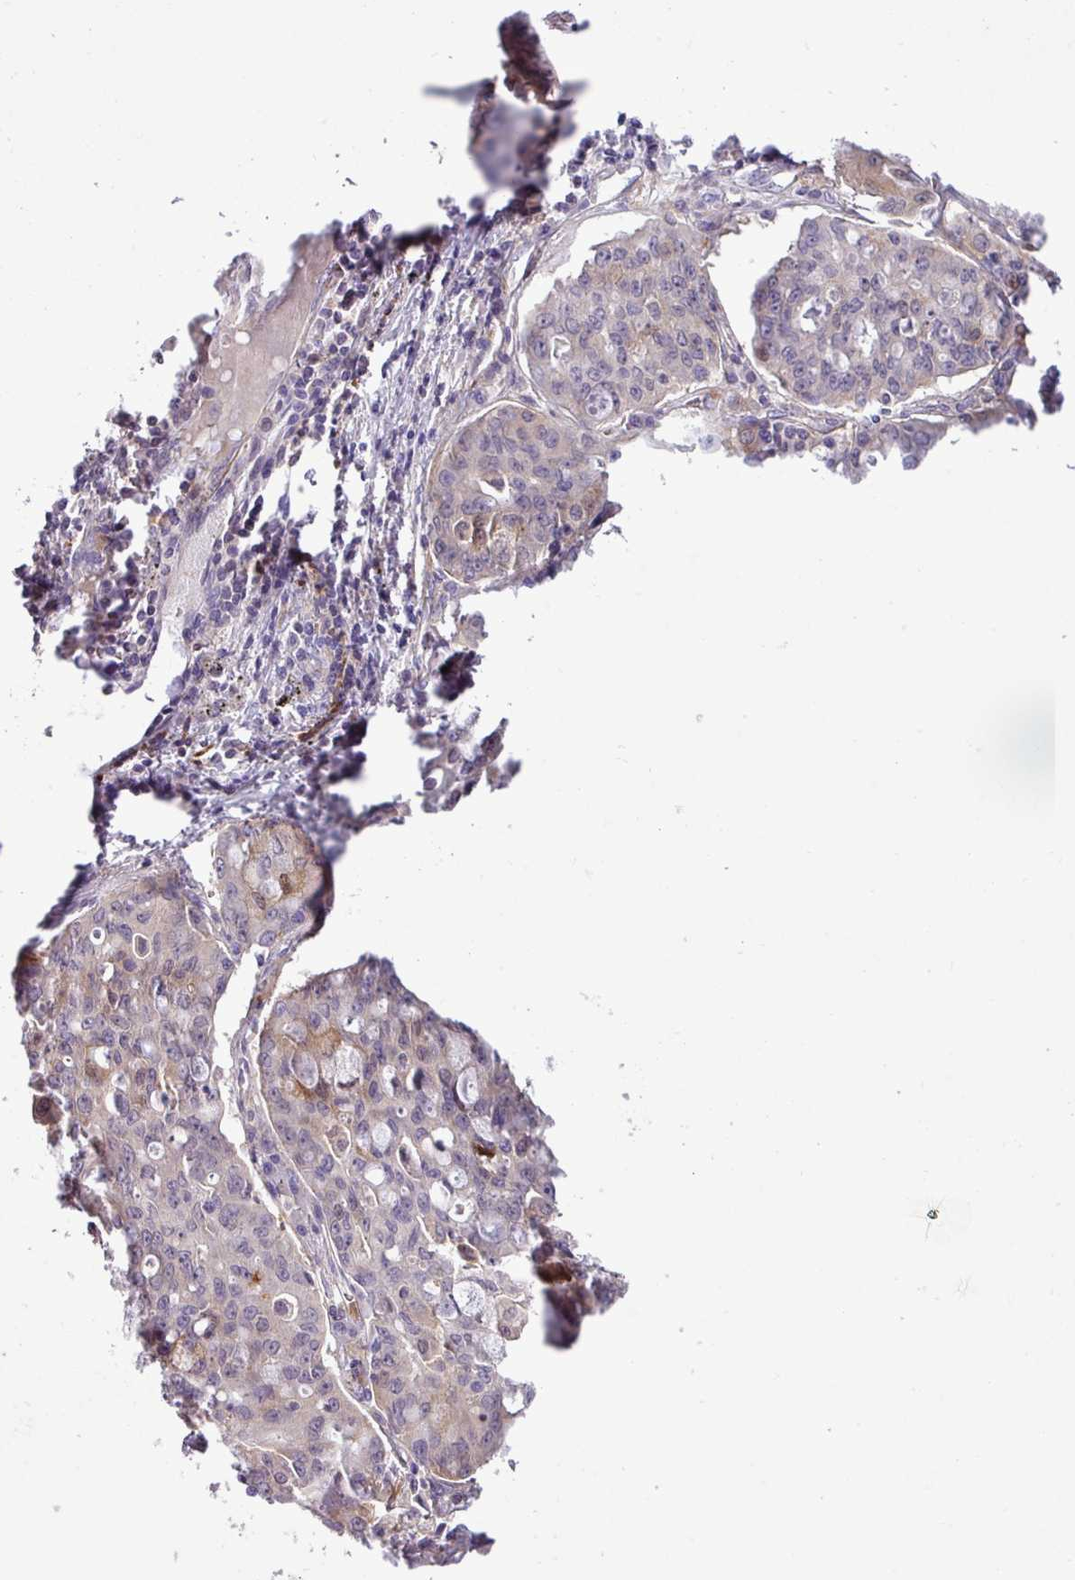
{"staining": {"intensity": "moderate", "quantity": "<25%", "location": "cytoplasmic/membranous,nuclear"}, "tissue": "lung cancer", "cell_type": "Tumor cells", "image_type": "cancer", "snomed": [{"axis": "morphology", "description": "Adenocarcinoma, NOS"}, {"axis": "topography", "description": "Lung"}], "caption": "Protein staining of lung adenocarcinoma tissue reveals moderate cytoplasmic/membranous and nuclear positivity in about <25% of tumor cells. (DAB (3,3'-diaminobenzidine) IHC with brightfield microscopy, high magnification).", "gene": "NBEAL2", "patient": {"sex": "female", "age": 44}}